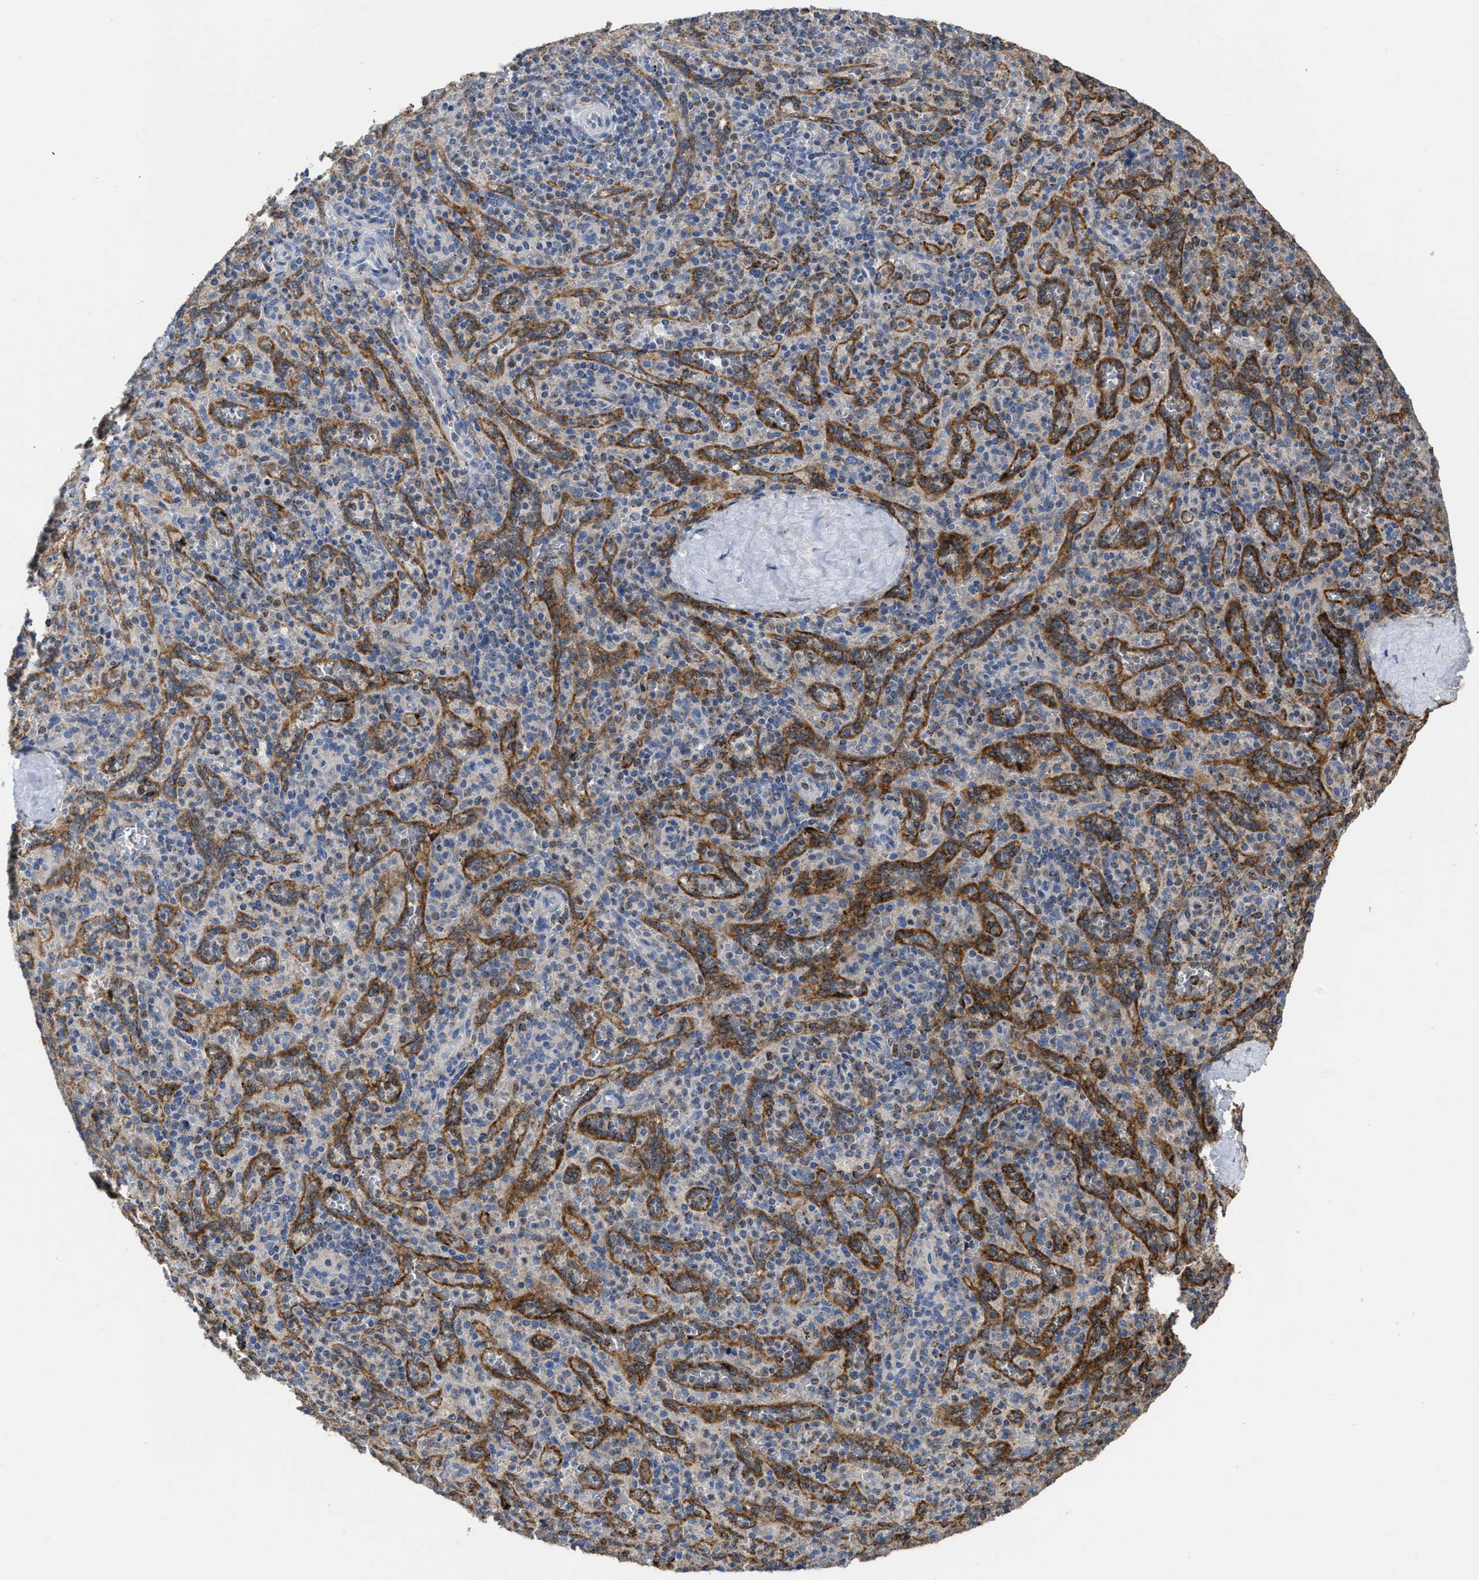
{"staining": {"intensity": "negative", "quantity": "none", "location": "none"}, "tissue": "spleen", "cell_type": "Cells in red pulp", "image_type": "normal", "snomed": [{"axis": "morphology", "description": "Normal tissue, NOS"}, {"axis": "topography", "description": "Spleen"}], "caption": "IHC photomicrograph of benign spleen stained for a protein (brown), which shows no staining in cells in red pulp. (Immunohistochemistry, brightfield microscopy, high magnification).", "gene": "AK2", "patient": {"sex": "male", "age": 36}}